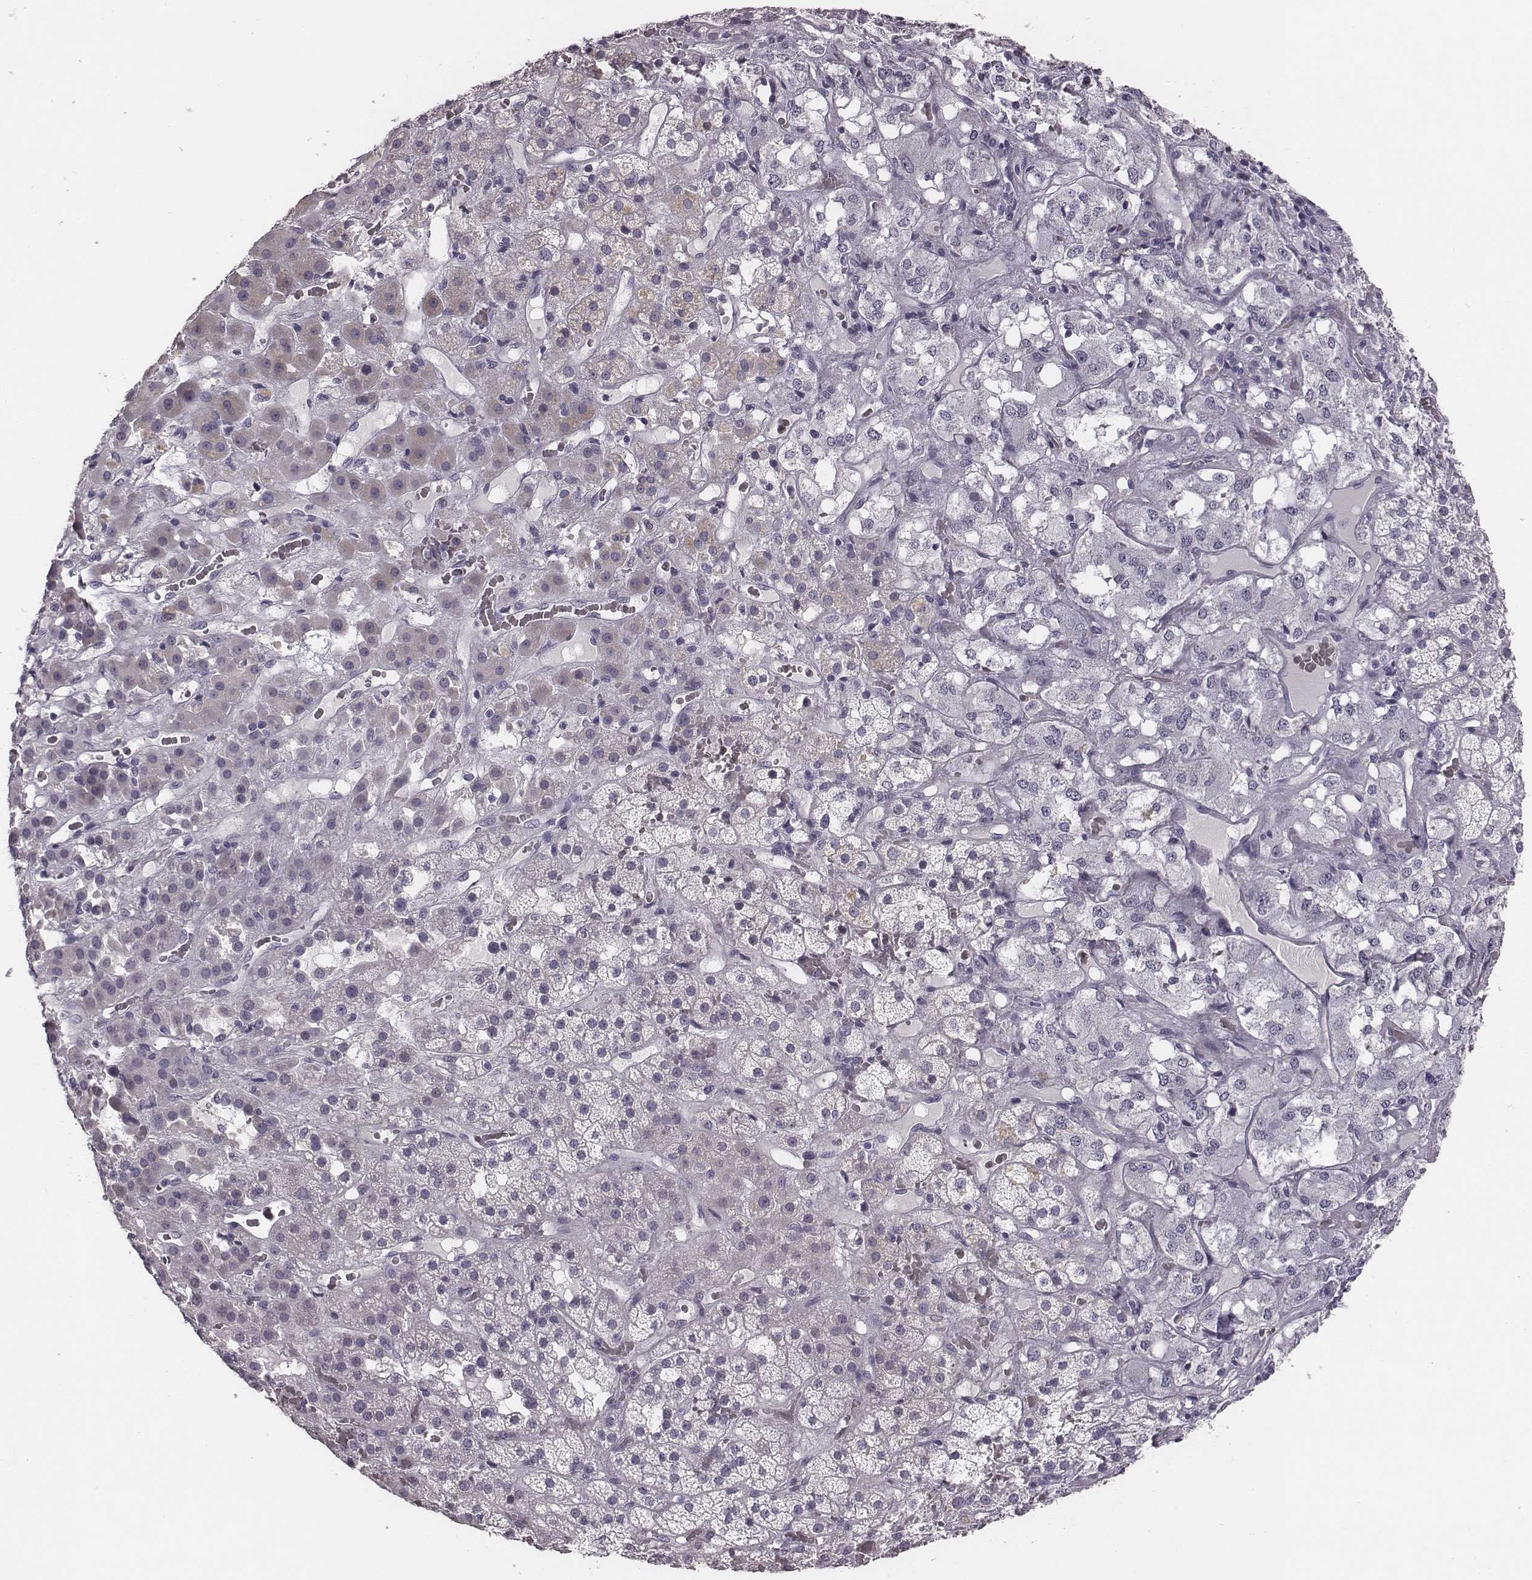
{"staining": {"intensity": "negative", "quantity": "none", "location": "none"}, "tissue": "adrenal gland", "cell_type": "Glandular cells", "image_type": "normal", "snomed": [{"axis": "morphology", "description": "Normal tissue, NOS"}, {"axis": "topography", "description": "Adrenal gland"}], "caption": "This is an IHC image of benign human adrenal gland. There is no staining in glandular cells.", "gene": "CSHL1", "patient": {"sex": "male", "age": 57}}